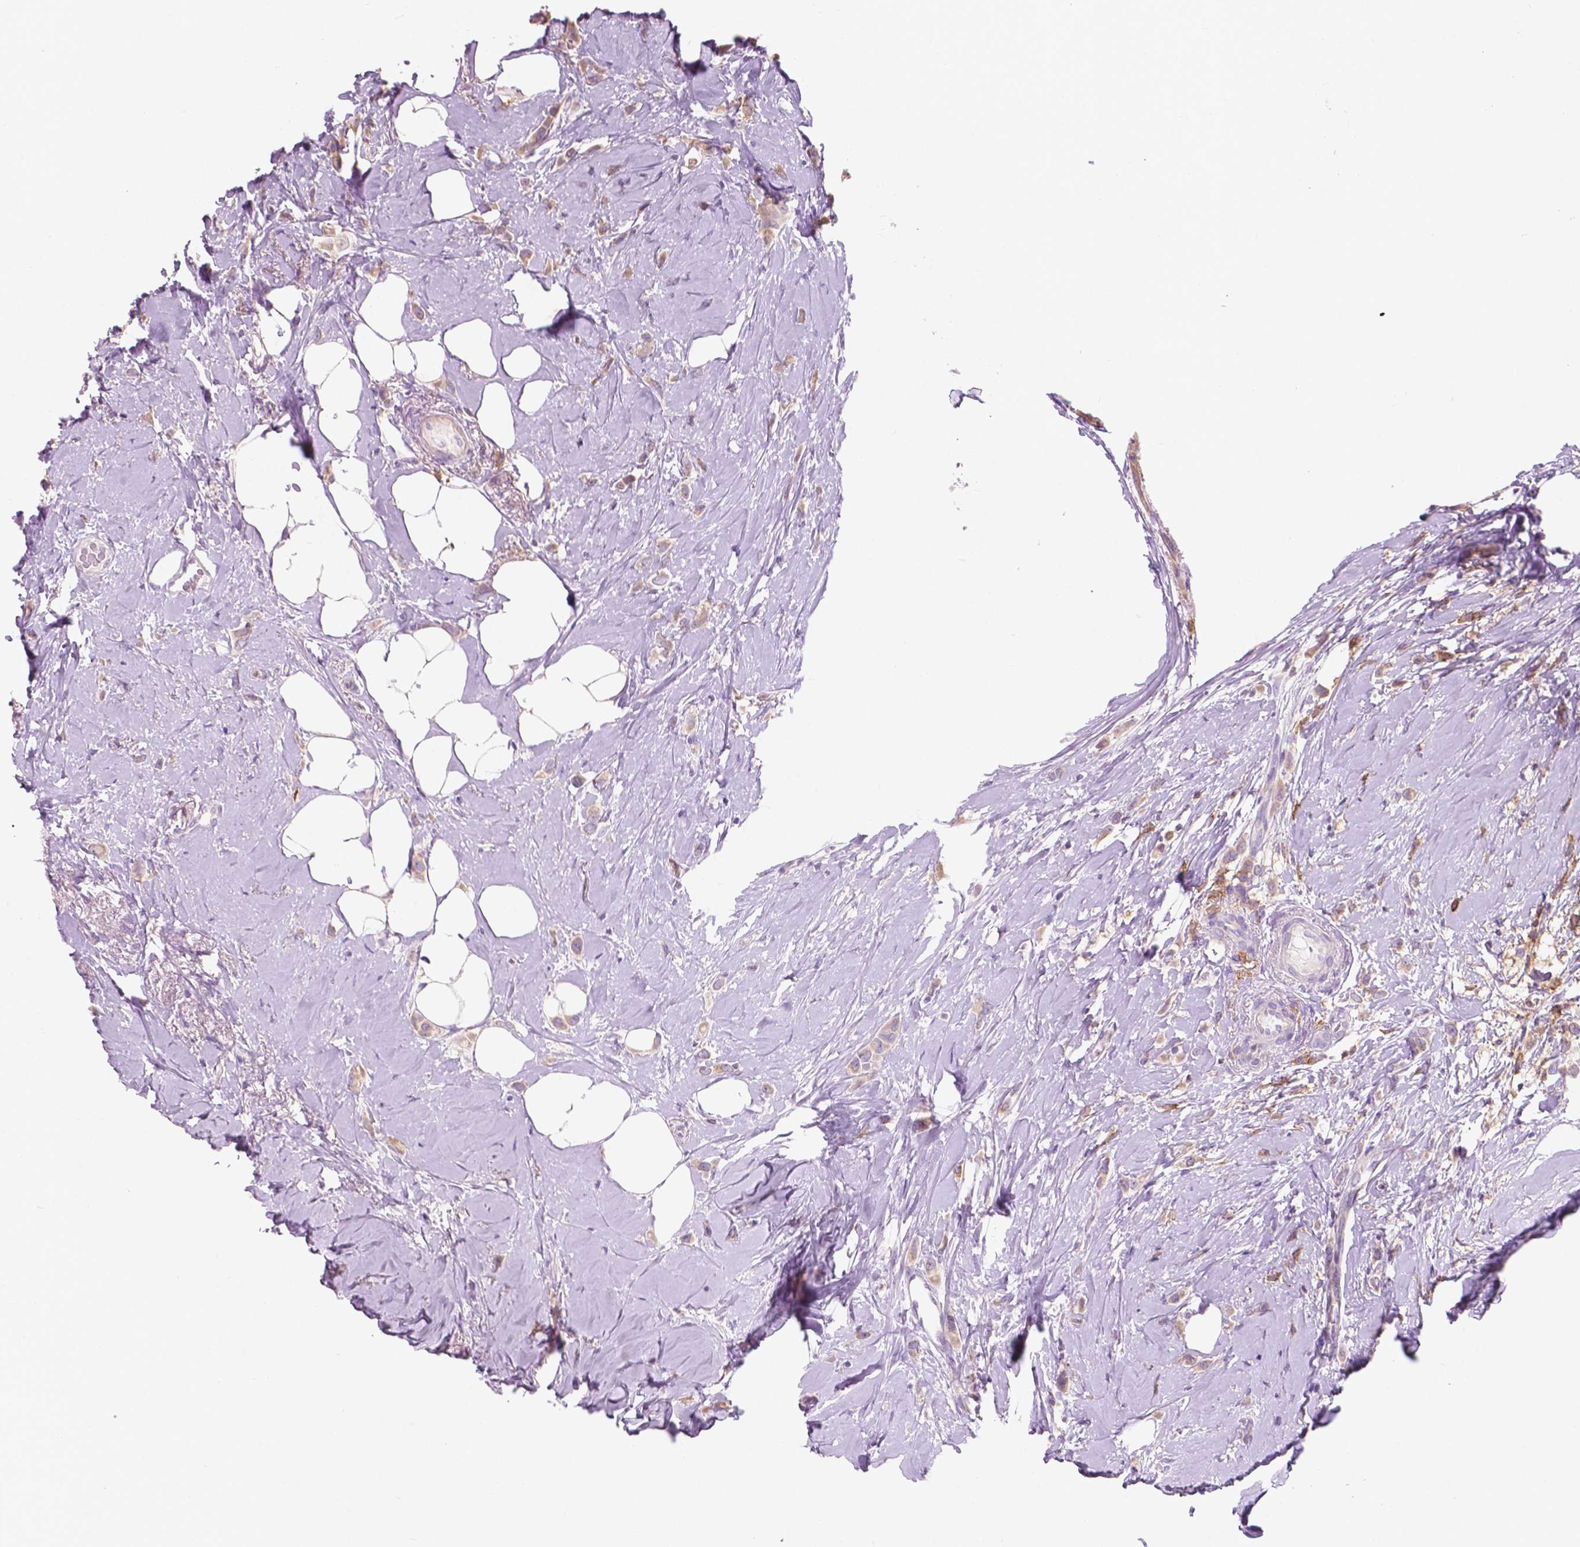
{"staining": {"intensity": "weak", "quantity": "<25%", "location": "cytoplasmic/membranous"}, "tissue": "breast cancer", "cell_type": "Tumor cells", "image_type": "cancer", "snomed": [{"axis": "morphology", "description": "Lobular carcinoma"}, {"axis": "topography", "description": "Breast"}], "caption": "Human breast lobular carcinoma stained for a protein using immunohistochemistry (IHC) reveals no positivity in tumor cells.", "gene": "SEMA4A", "patient": {"sex": "female", "age": 66}}